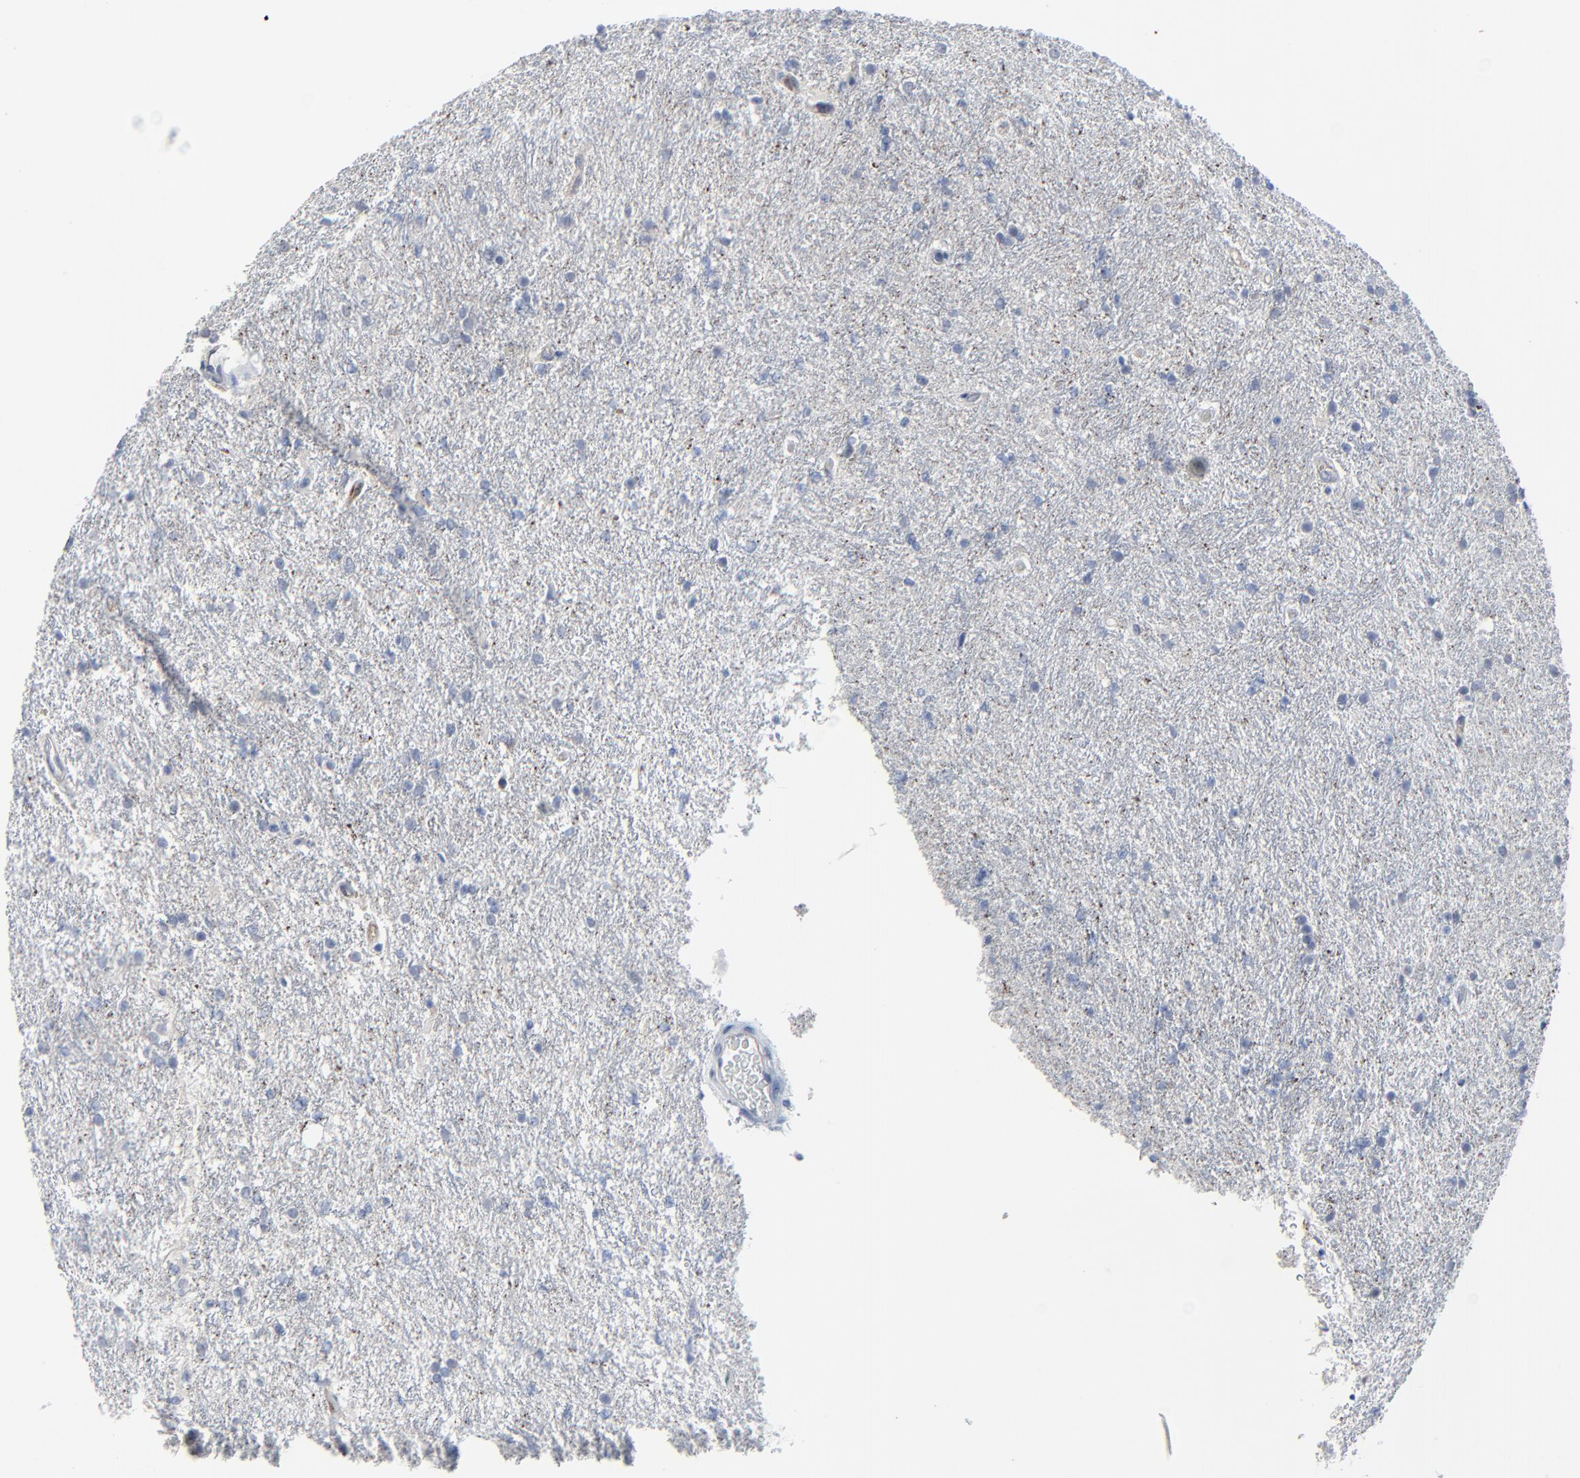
{"staining": {"intensity": "negative", "quantity": "none", "location": "none"}, "tissue": "glioma", "cell_type": "Tumor cells", "image_type": "cancer", "snomed": [{"axis": "morphology", "description": "Glioma, malignant, High grade"}, {"axis": "topography", "description": "Brain"}], "caption": "A high-resolution image shows IHC staining of glioma, which shows no significant staining in tumor cells. The staining was performed using DAB (3,3'-diaminobenzidine) to visualize the protein expression in brown, while the nuclei were stained in blue with hematoxylin (Magnification: 20x).", "gene": "BIRC3", "patient": {"sex": "female", "age": 50}}